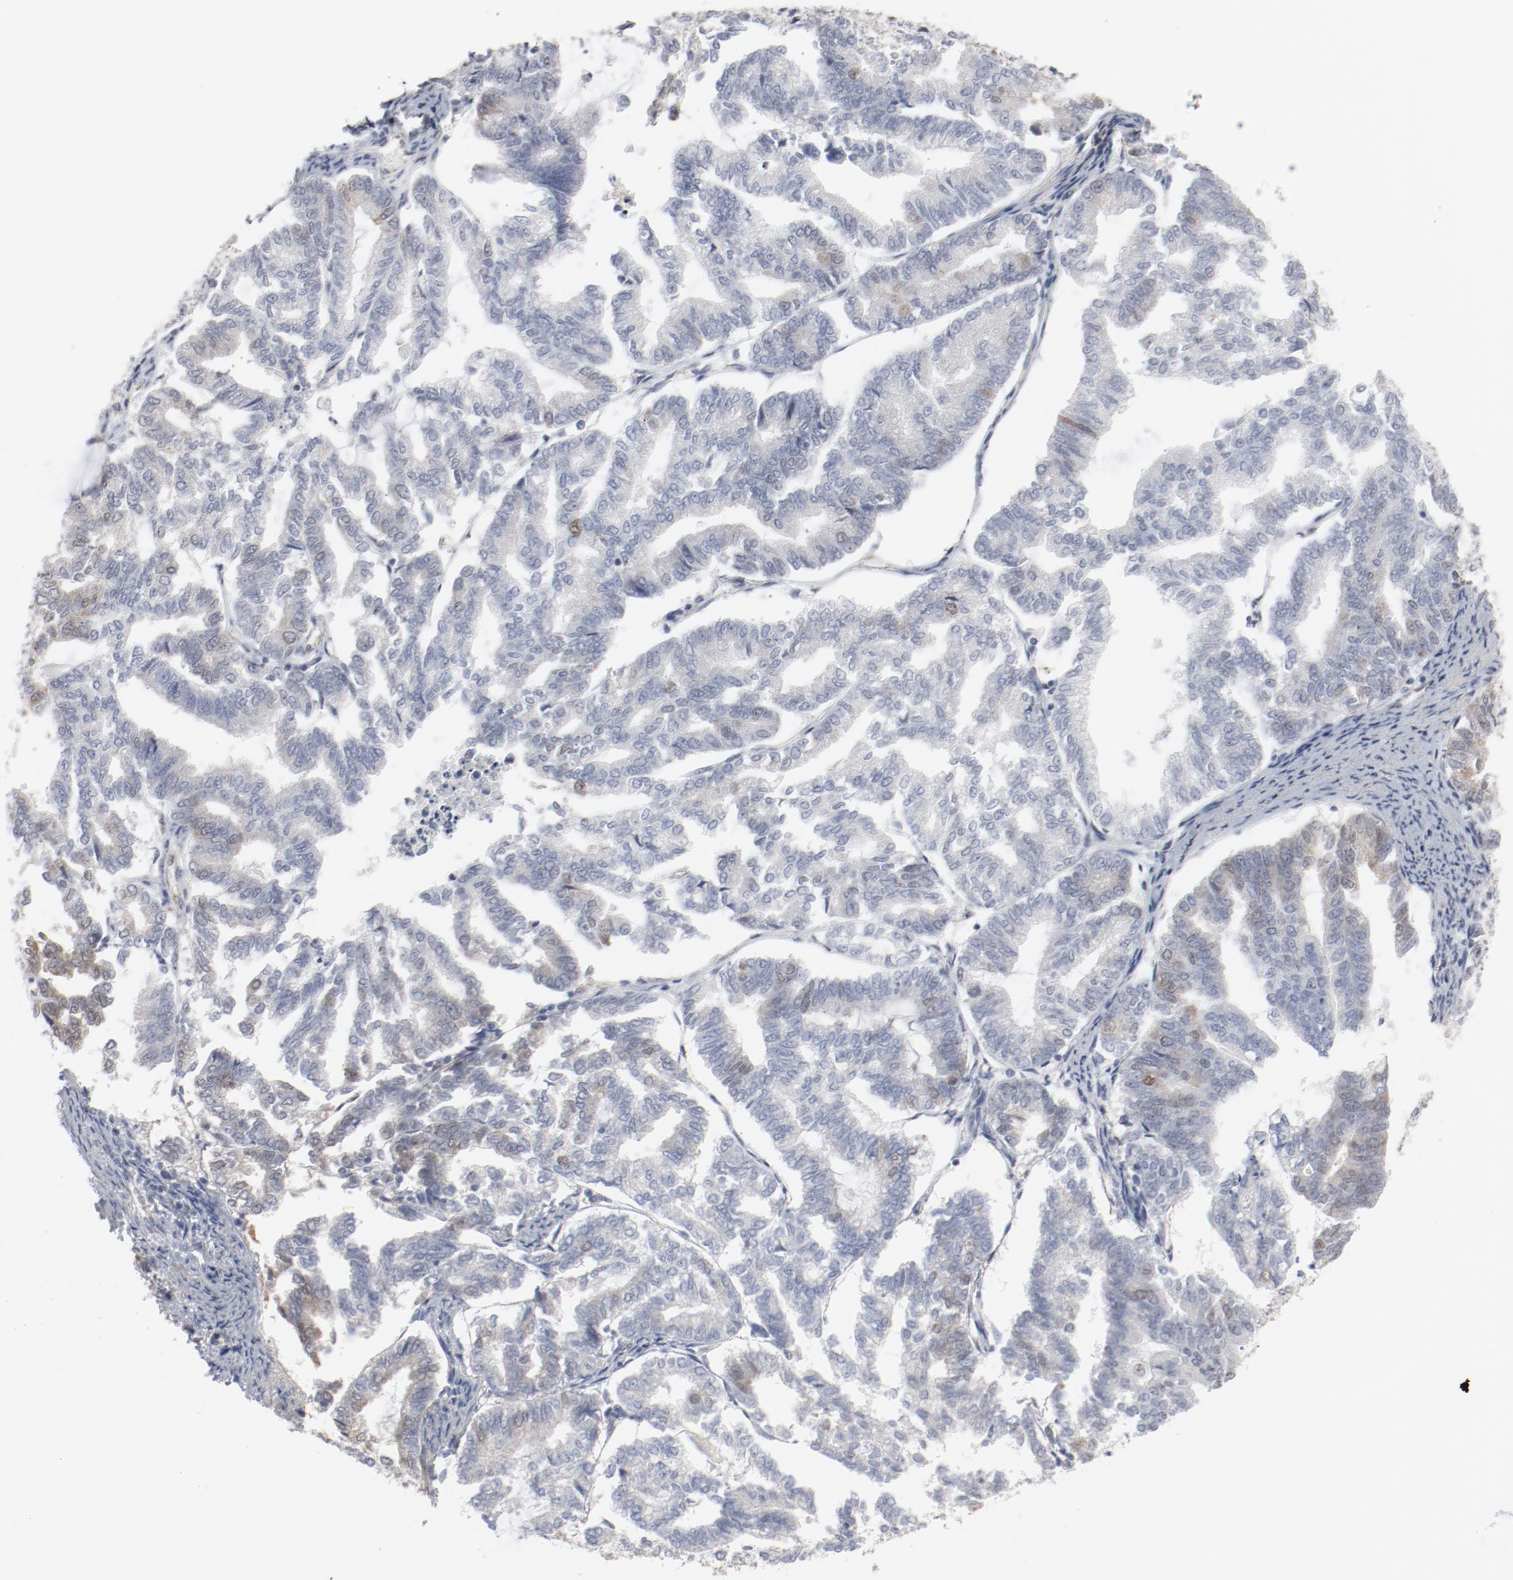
{"staining": {"intensity": "weak", "quantity": "<25%", "location": "cytoplasmic/membranous,nuclear"}, "tissue": "endometrial cancer", "cell_type": "Tumor cells", "image_type": "cancer", "snomed": [{"axis": "morphology", "description": "Adenocarcinoma, NOS"}, {"axis": "topography", "description": "Endometrium"}], "caption": "The image exhibits no staining of tumor cells in endometrial adenocarcinoma. (Immunohistochemistry, brightfield microscopy, high magnification).", "gene": "CDK1", "patient": {"sex": "female", "age": 79}}